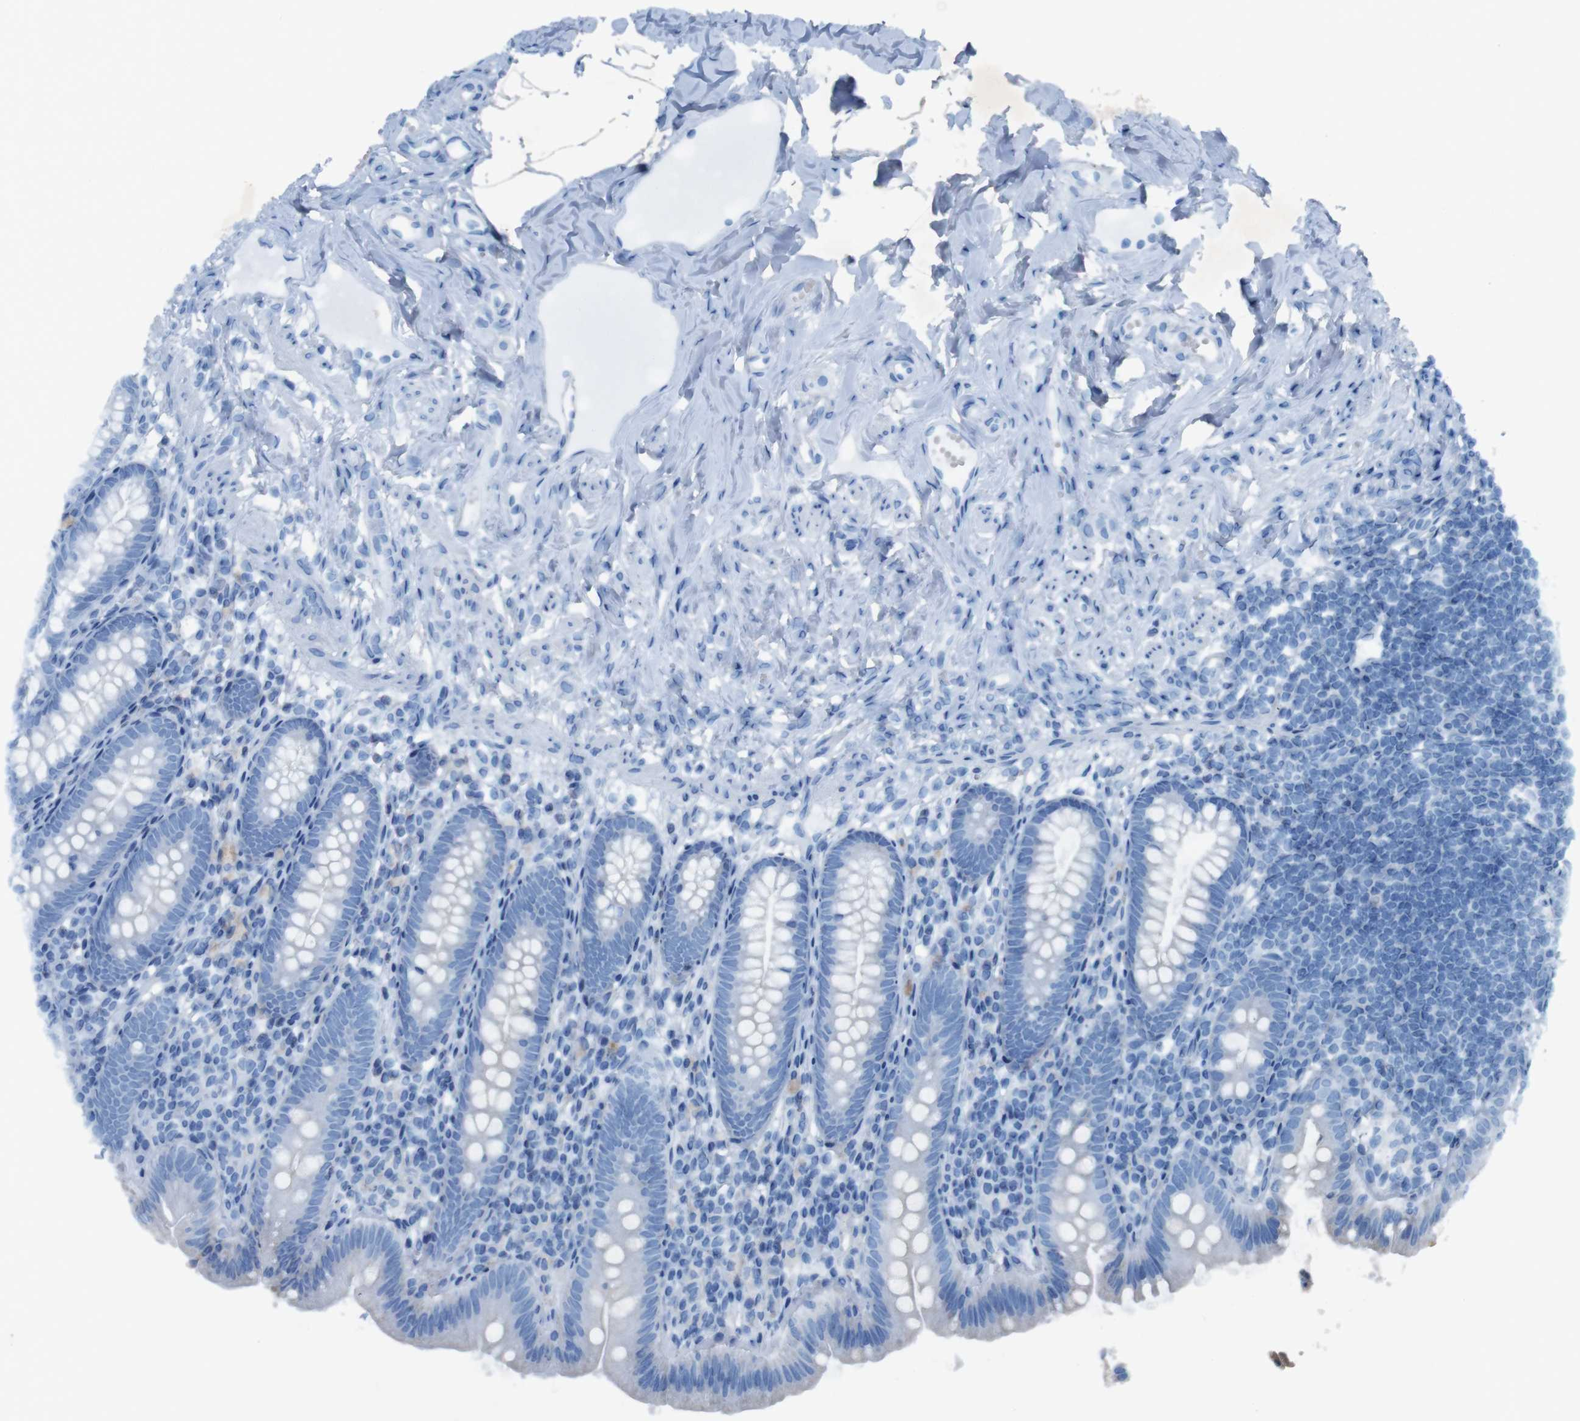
{"staining": {"intensity": "moderate", "quantity": "25%-75%", "location": "cytoplasmic/membranous"}, "tissue": "appendix", "cell_type": "Glandular cells", "image_type": "normal", "snomed": [{"axis": "morphology", "description": "Normal tissue, NOS"}, {"axis": "topography", "description": "Appendix"}], "caption": "Protein expression analysis of unremarkable appendix demonstrates moderate cytoplasmic/membranous expression in about 25%-75% of glandular cells.", "gene": "MOGAT3", "patient": {"sex": "male", "age": 52}}